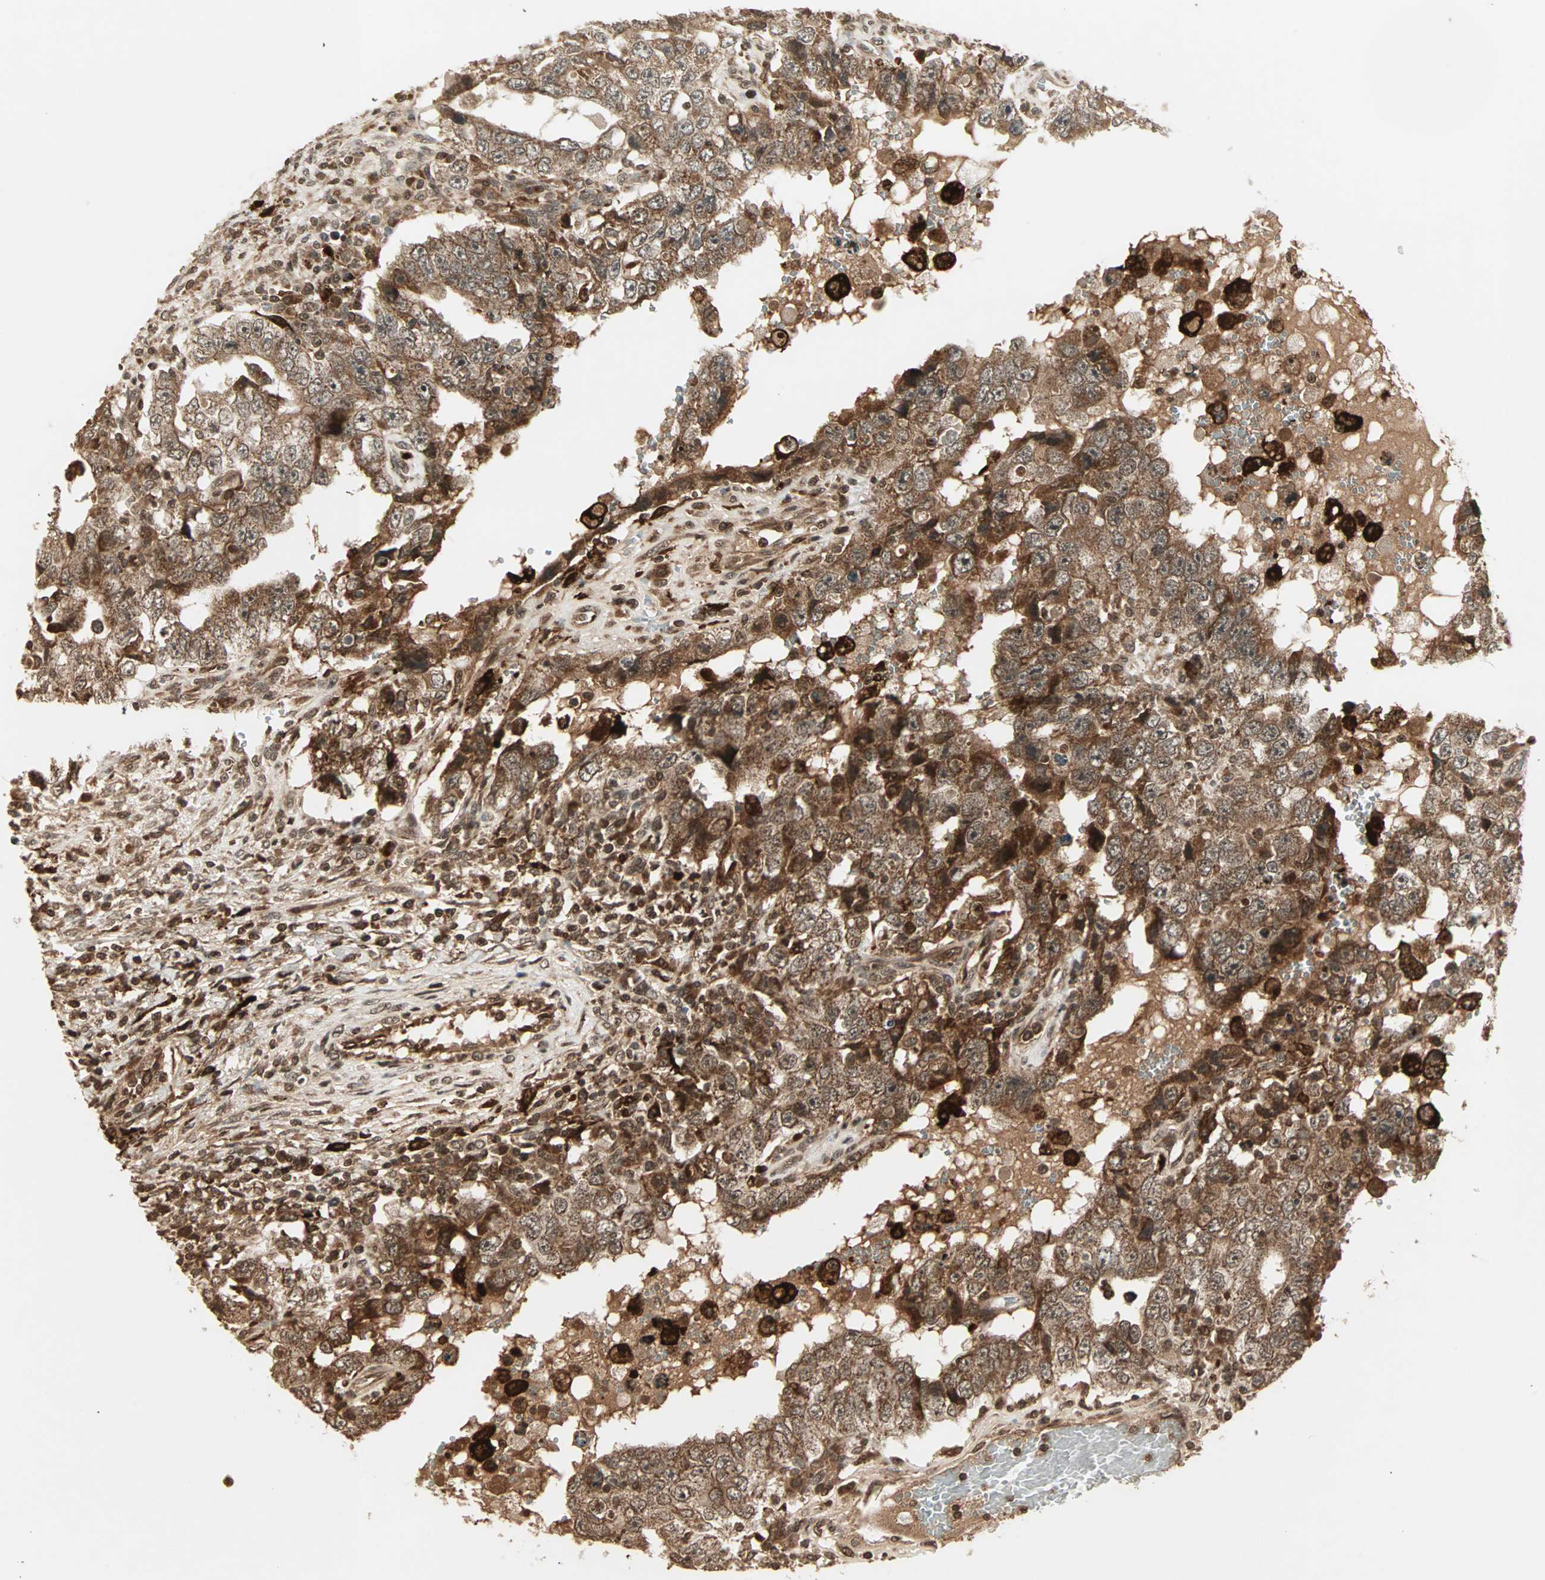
{"staining": {"intensity": "strong", "quantity": ">75%", "location": "cytoplasmic/membranous"}, "tissue": "testis cancer", "cell_type": "Tumor cells", "image_type": "cancer", "snomed": [{"axis": "morphology", "description": "Carcinoma, Embryonal, NOS"}, {"axis": "topography", "description": "Testis"}], "caption": "A brown stain highlights strong cytoplasmic/membranous expression of a protein in testis cancer (embryonal carcinoma) tumor cells. (DAB (3,3'-diaminobenzidine) = brown stain, brightfield microscopy at high magnification).", "gene": "RFFL", "patient": {"sex": "male", "age": 26}}